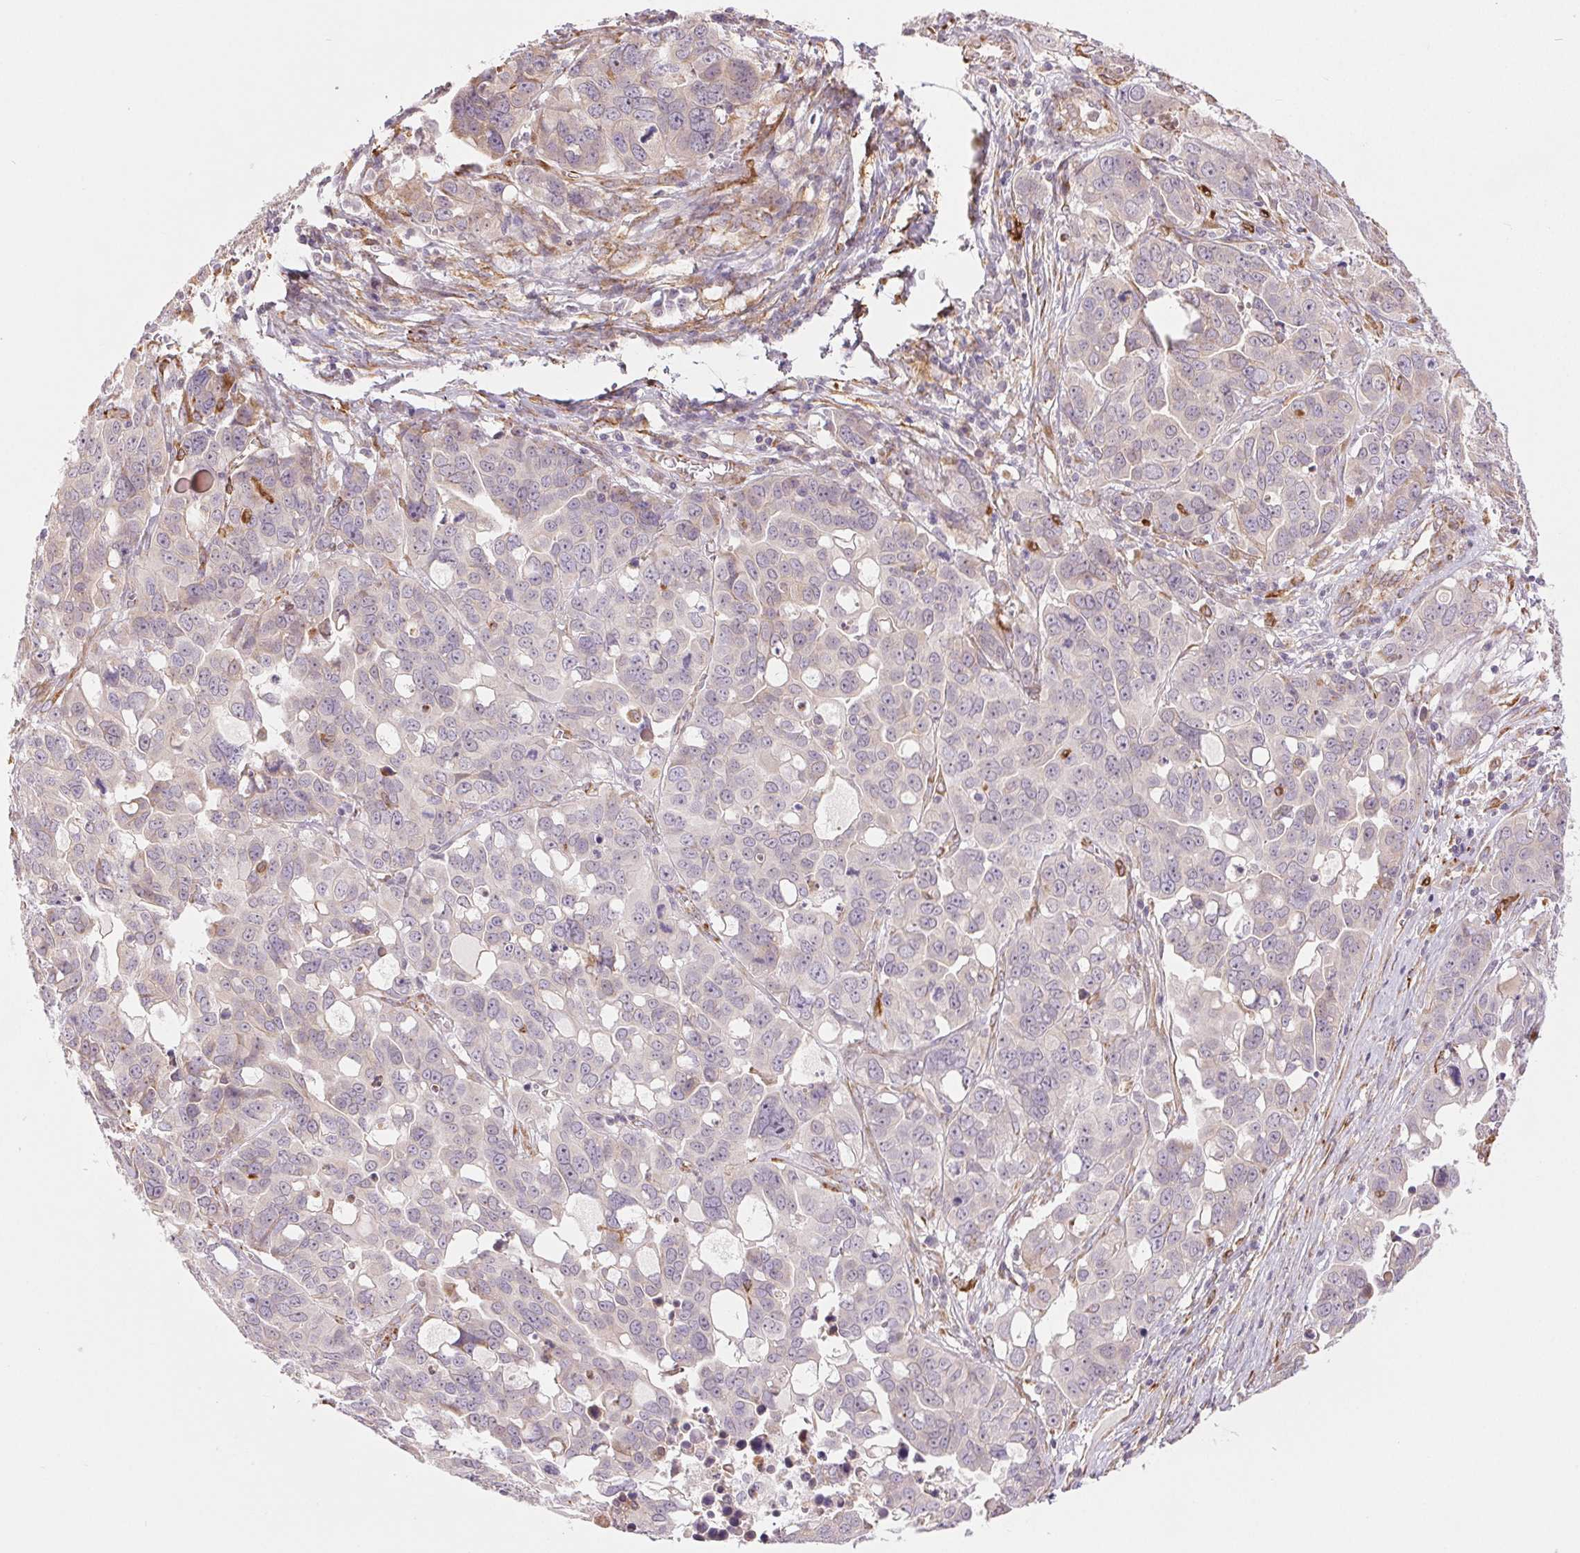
{"staining": {"intensity": "negative", "quantity": "none", "location": "none"}, "tissue": "ovarian cancer", "cell_type": "Tumor cells", "image_type": "cancer", "snomed": [{"axis": "morphology", "description": "Carcinoma, endometroid"}, {"axis": "topography", "description": "Ovary"}], "caption": "Tumor cells show no significant expression in ovarian cancer (endometroid carcinoma).", "gene": "METTL17", "patient": {"sex": "female", "age": 78}}